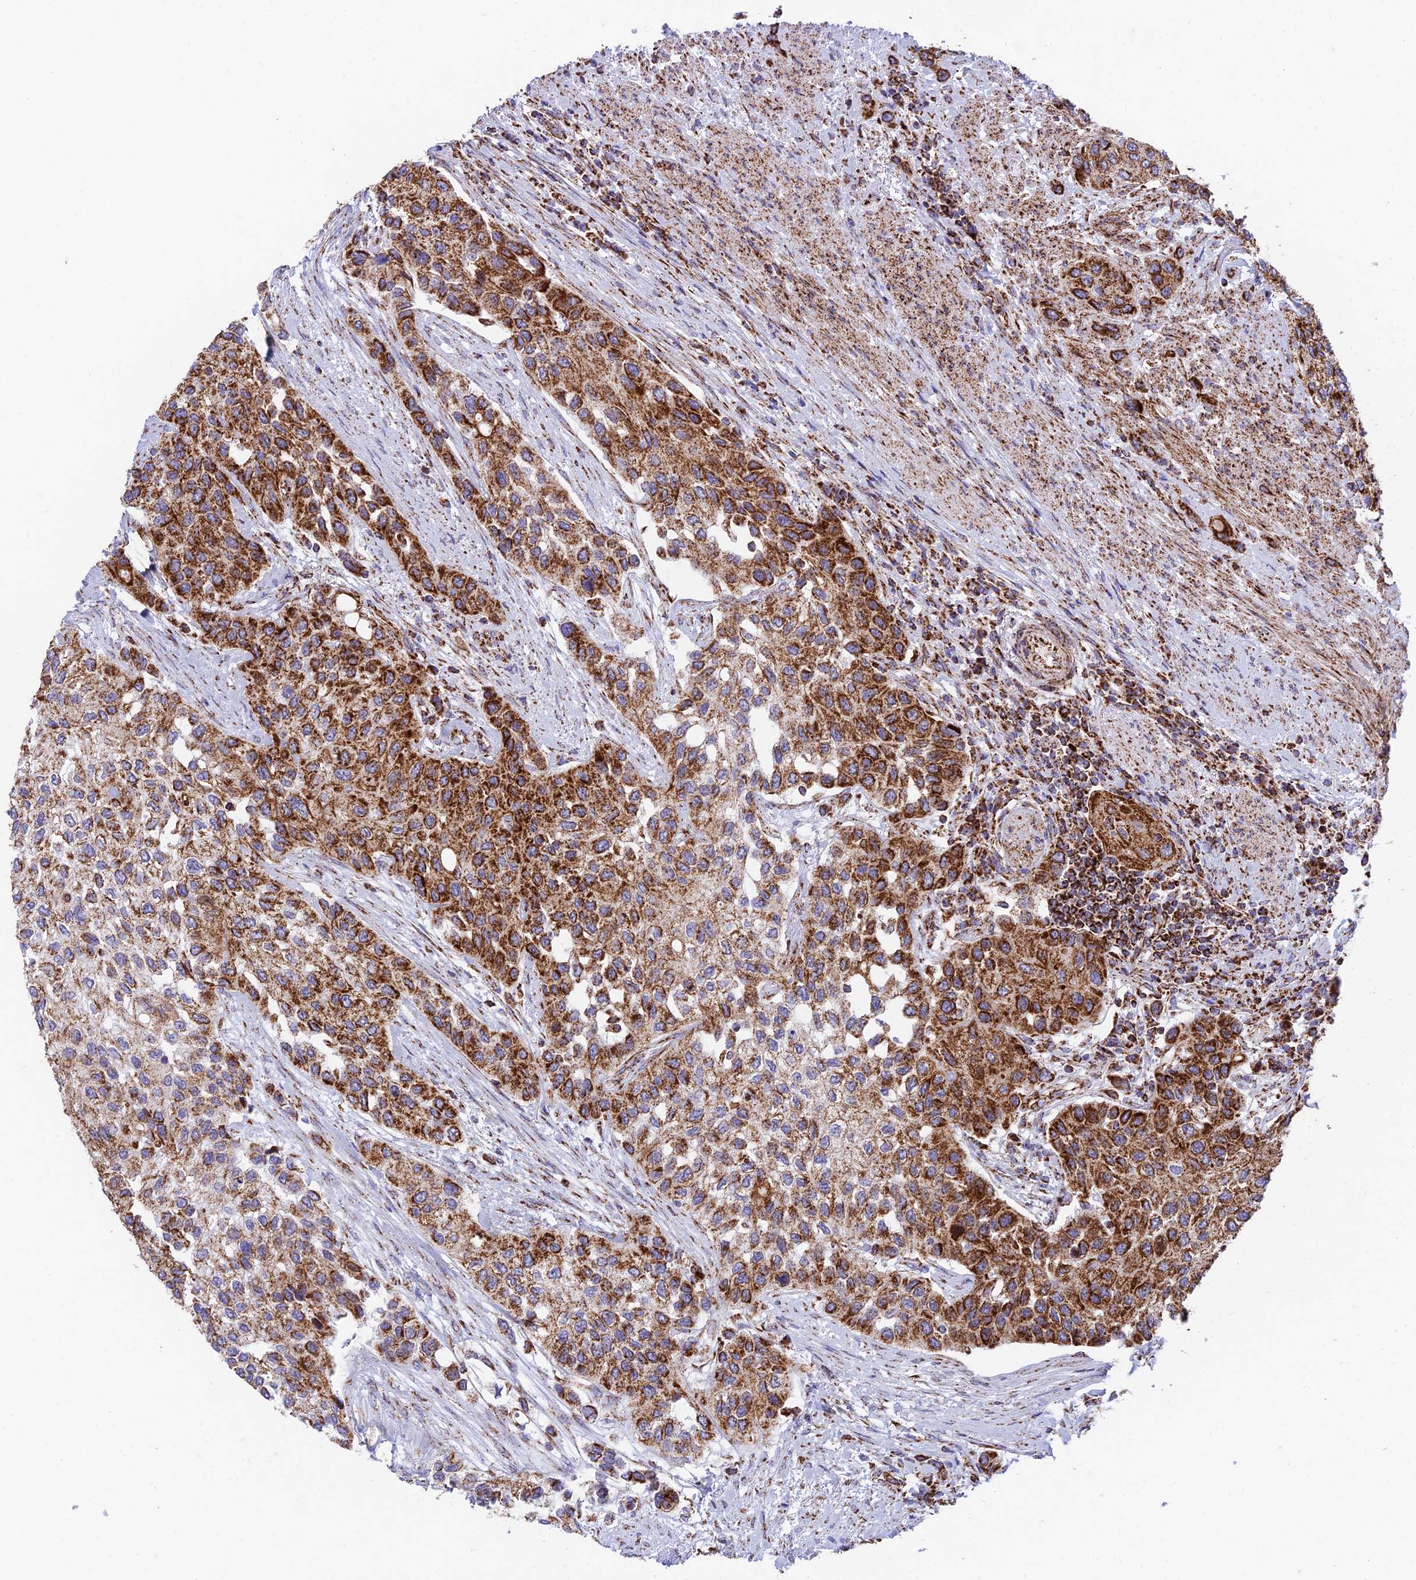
{"staining": {"intensity": "strong", "quantity": ">75%", "location": "cytoplasmic/membranous"}, "tissue": "urothelial cancer", "cell_type": "Tumor cells", "image_type": "cancer", "snomed": [{"axis": "morphology", "description": "Normal tissue, NOS"}, {"axis": "morphology", "description": "Urothelial carcinoma, High grade"}, {"axis": "topography", "description": "Vascular tissue"}, {"axis": "topography", "description": "Urinary bladder"}], "caption": "A photomicrograph showing strong cytoplasmic/membranous expression in approximately >75% of tumor cells in high-grade urothelial carcinoma, as visualized by brown immunohistochemical staining.", "gene": "CHCHD3", "patient": {"sex": "female", "age": 56}}